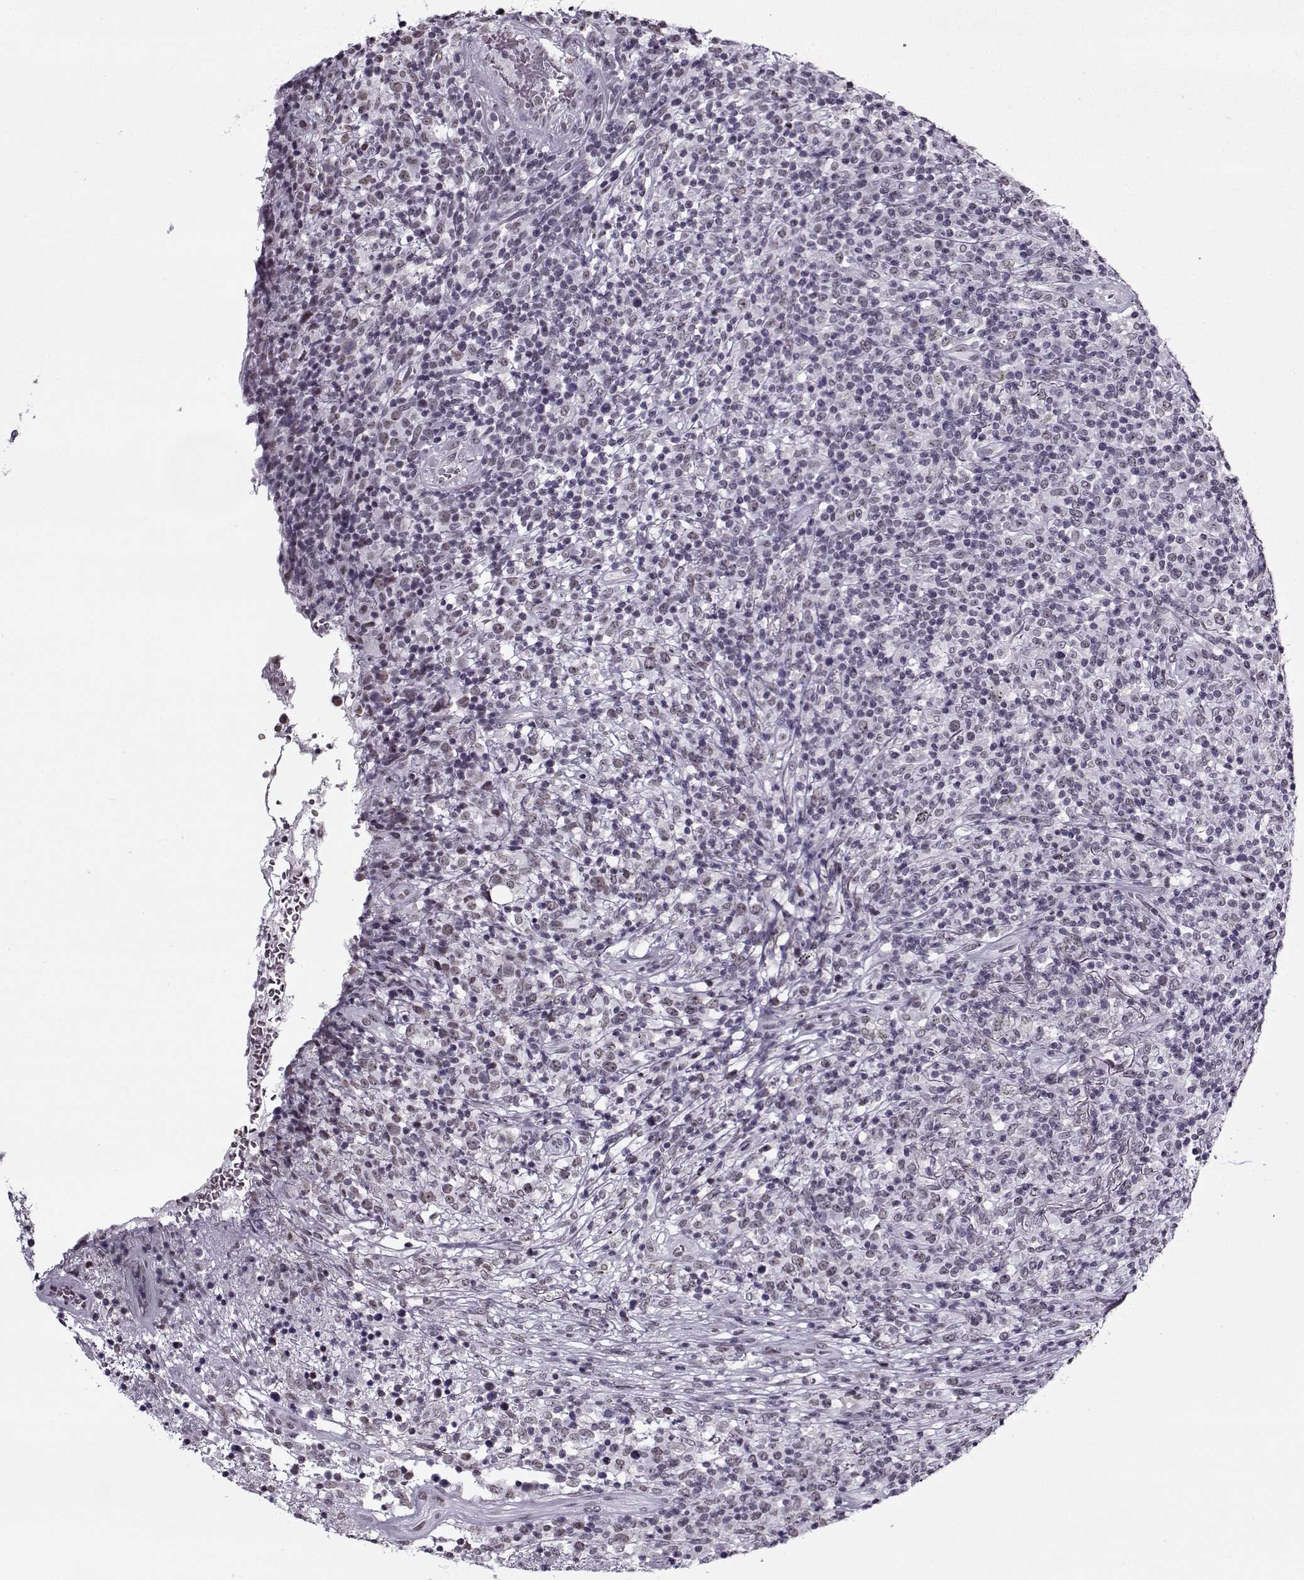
{"staining": {"intensity": "negative", "quantity": "none", "location": "none"}, "tissue": "lymphoma", "cell_type": "Tumor cells", "image_type": "cancer", "snomed": [{"axis": "morphology", "description": "Malignant lymphoma, non-Hodgkin's type, High grade"}, {"axis": "topography", "description": "Lung"}], "caption": "An immunohistochemistry (IHC) image of malignant lymphoma, non-Hodgkin's type (high-grade) is shown. There is no staining in tumor cells of malignant lymphoma, non-Hodgkin's type (high-grade).", "gene": "PRMT8", "patient": {"sex": "male", "age": 79}}